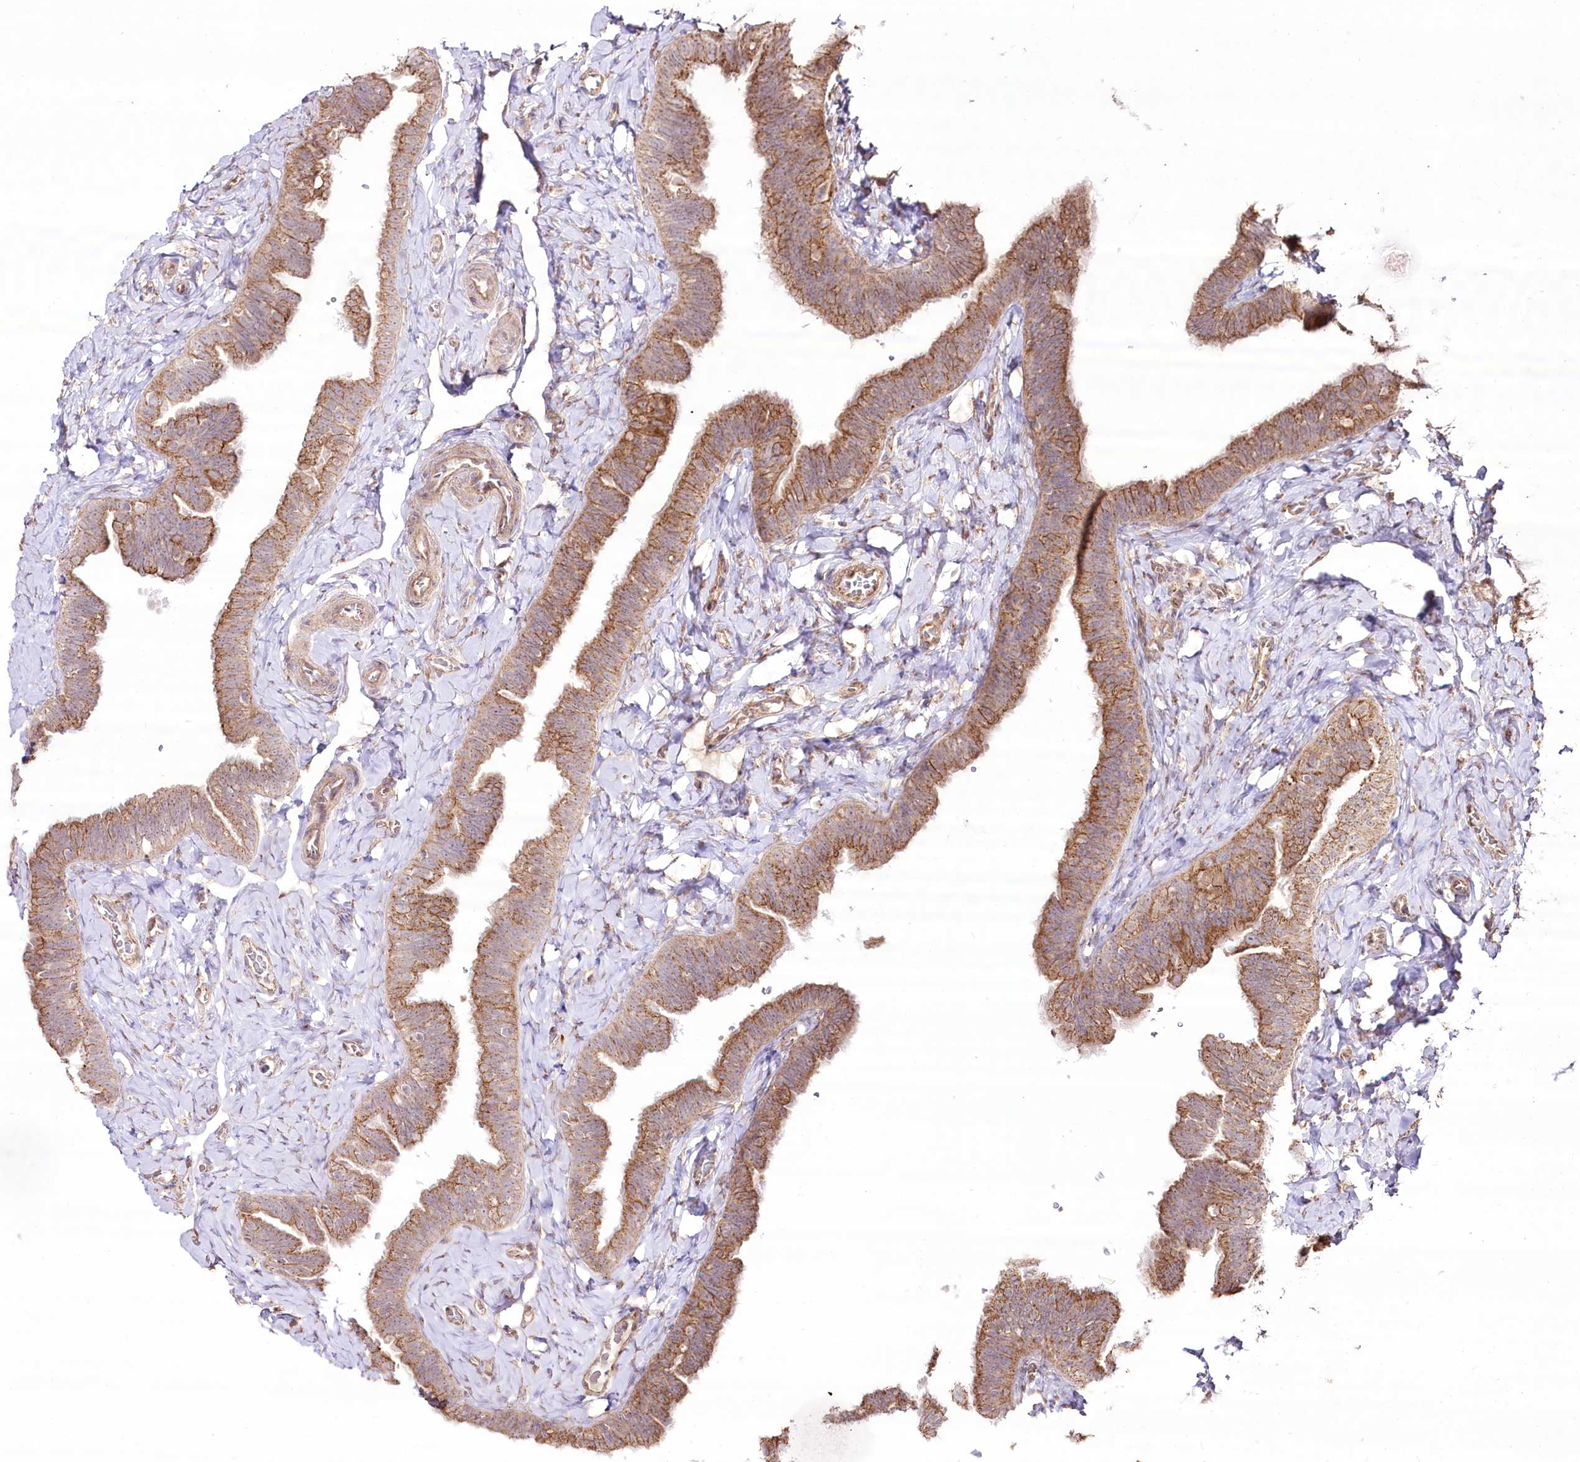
{"staining": {"intensity": "moderate", "quantity": ">75%", "location": "cytoplasmic/membranous"}, "tissue": "fallopian tube", "cell_type": "Glandular cells", "image_type": "normal", "snomed": [{"axis": "morphology", "description": "Normal tissue, NOS"}, {"axis": "topography", "description": "Fallopian tube"}], "caption": "This image demonstrates immunohistochemistry (IHC) staining of unremarkable fallopian tube, with medium moderate cytoplasmic/membranous positivity in approximately >75% of glandular cells.", "gene": "REXO2", "patient": {"sex": "female", "age": 39}}